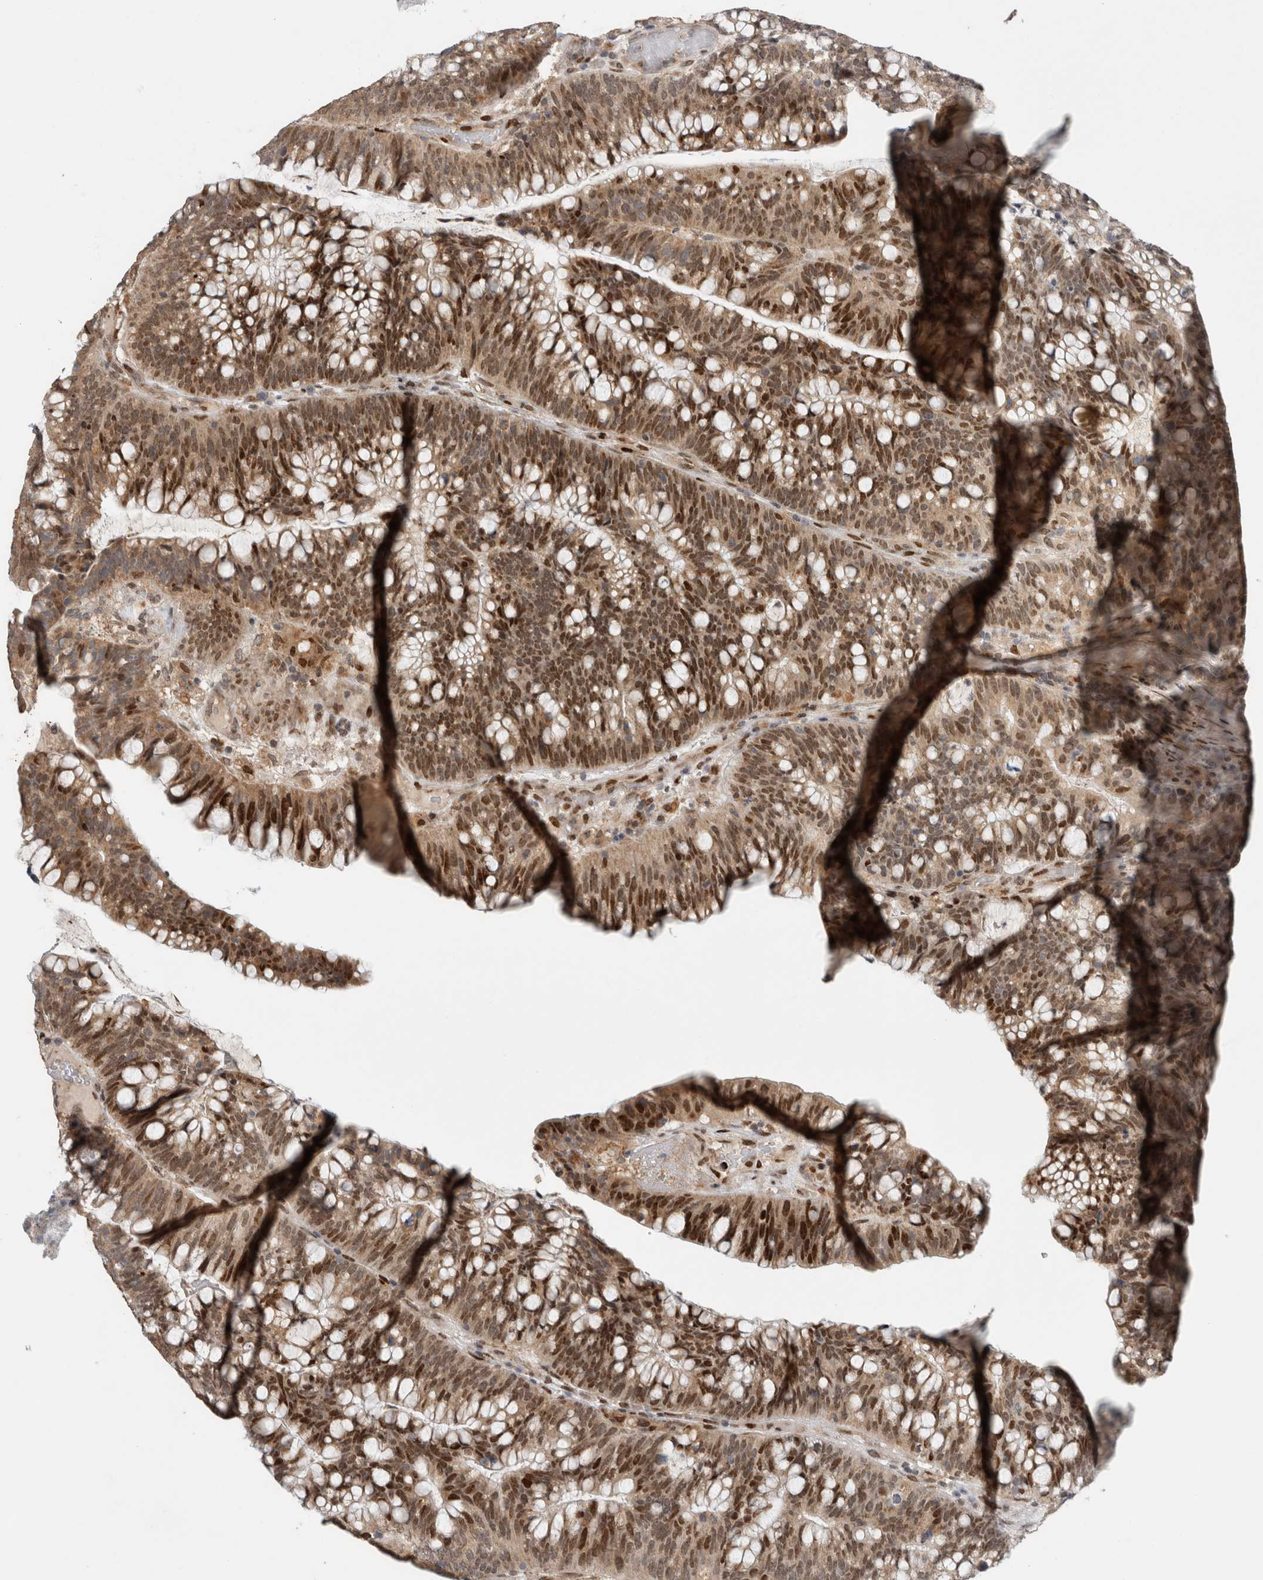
{"staining": {"intensity": "moderate", "quantity": ">75%", "location": "nuclear"}, "tissue": "colorectal cancer", "cell_type": "Tumor cells", "image_type": "cancer", "snomed": [{"axis": "morphology", "description": "Adenocarcinoma, NOS"}, {"axis": "topography", "description": "Colon"}], "caption": "The image reveals immunohistochemical staining of colorectal cancer. There is moderate nuclear expression is present in about >75% of tumor cells.", "gene": "C8orf58", "patient": {"sex": "female", "age": 66}}